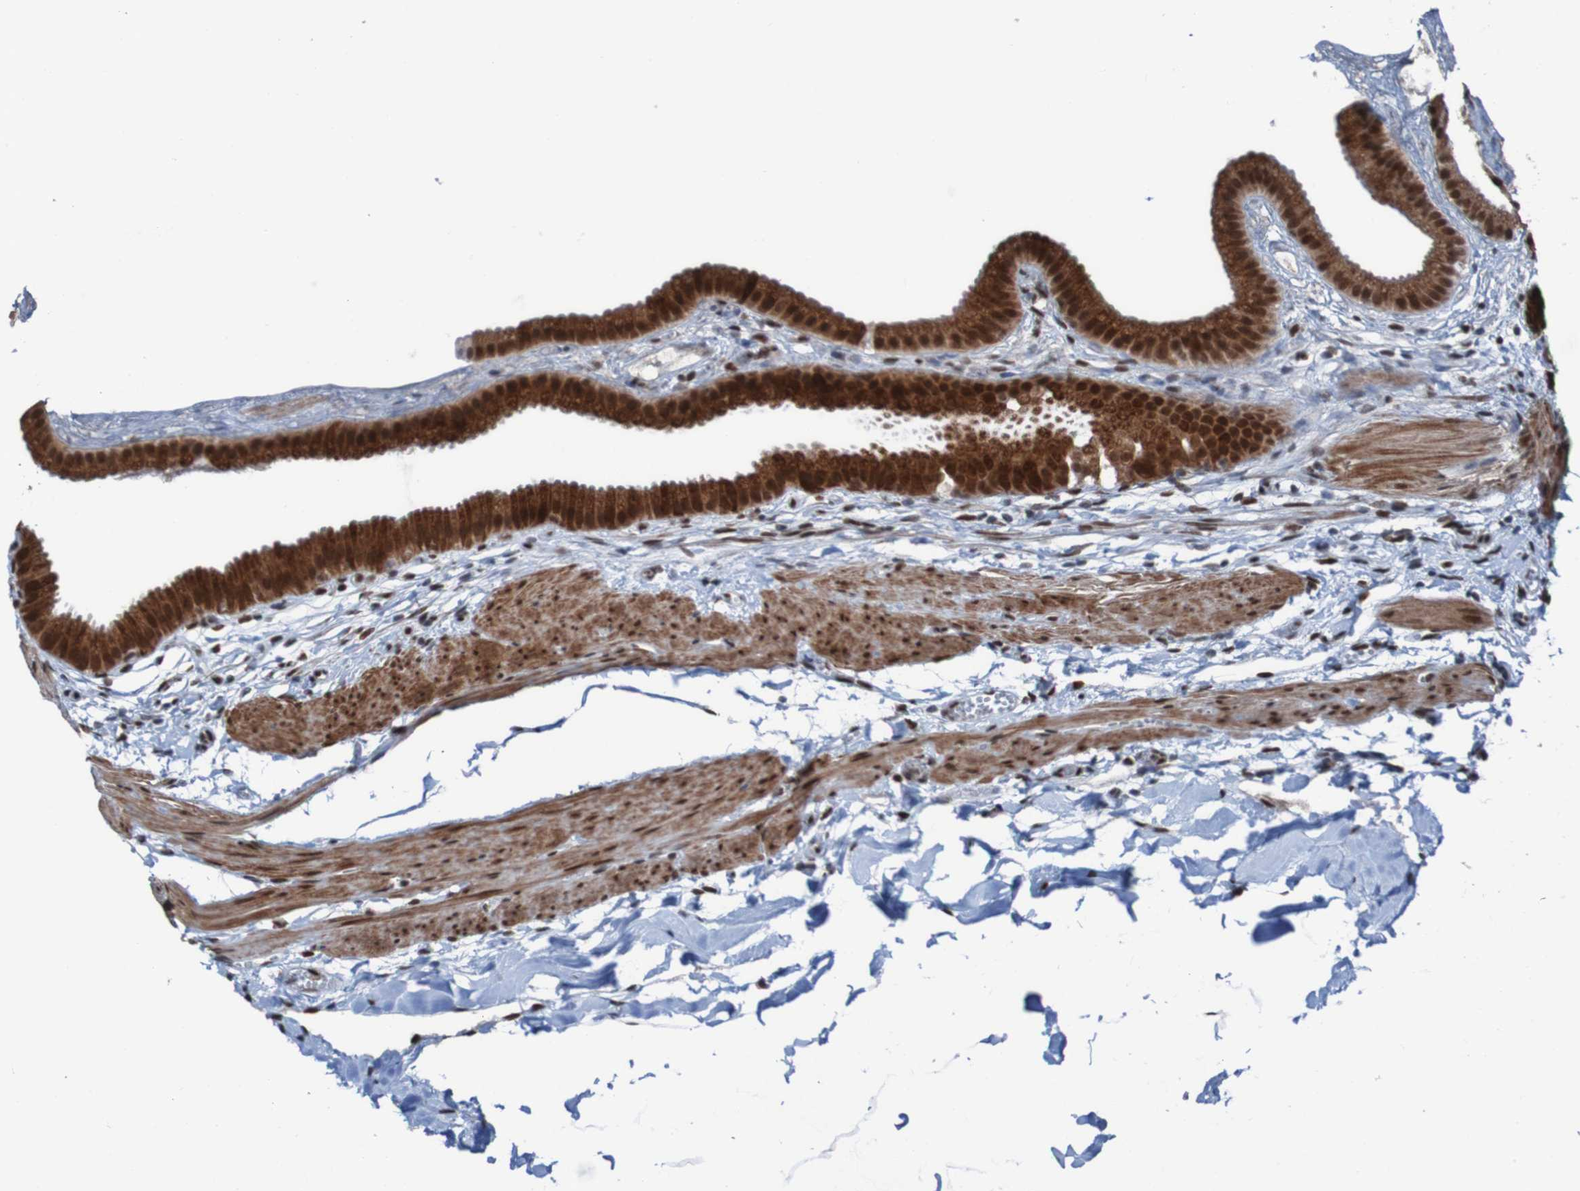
{"staining": {"intensity": "strong", "quantity": ">75%", "location": "cytoplasmic/membranous,nuclear"}, "tissue": "gallbladder", "cell_type": "Glandular cells", "image_type": "normal", "snomed": [{"axis": "morphology", "description": "Normal tissue, NOS"}, {"axis": "topography", "description": "Gallbladder"}], "caption": "Protein staining displays strong cytoplasmic/membranous,nuclear expression in approximately >75% of glandular cells in normal gallbladder. (DAB (3,3'-diaminobenzidine) IHC with brightfield microscopy, high magnification).", "gene": "PHF2", "patient": {"sex": "female", "age": 64}}